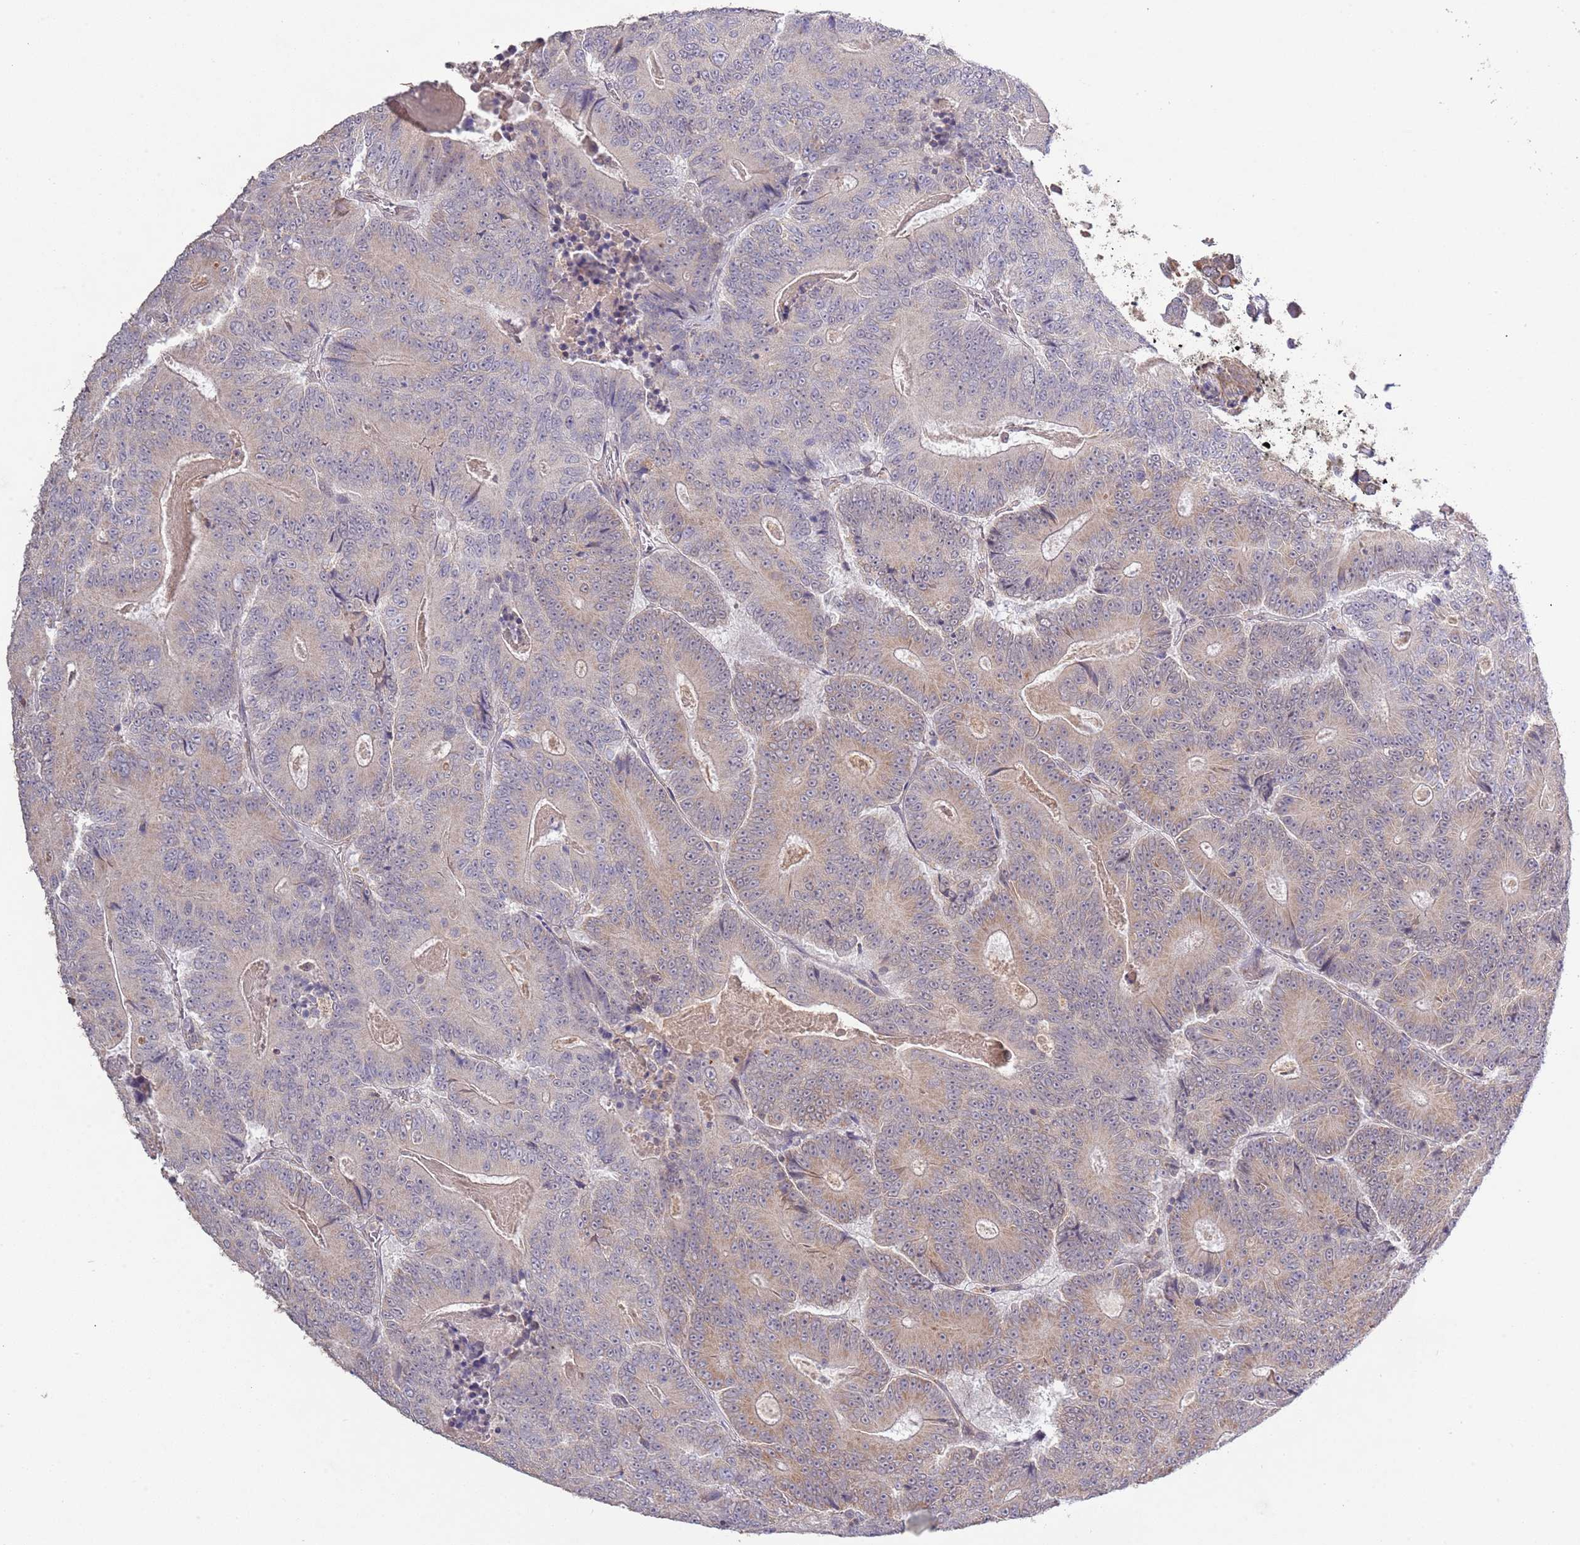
{"staining": {"intensity": "weak", "quantity": "25%-75%", "location": "cytoplasmic/membranous"}, "tissue": "colorectal cancer", "cell_type": "Tumor cells", "image_type": "cancer", "snomed": [{"axis": "morphology", "description": "Adenocarcinoma, NOS"}, {"axis": "topography", "description": "Colon"}], "caption": "Immunohistochemistry (IHC) photomicrograph of colorectal adenocarcinoma stained for a protein (brown), which exhibits low levels of weak cytoplasmic/membranous expression in approximately 25%-75% of tumor cells.", "gene": "IVD", "patient": {"sex": "male", "age": 83}}